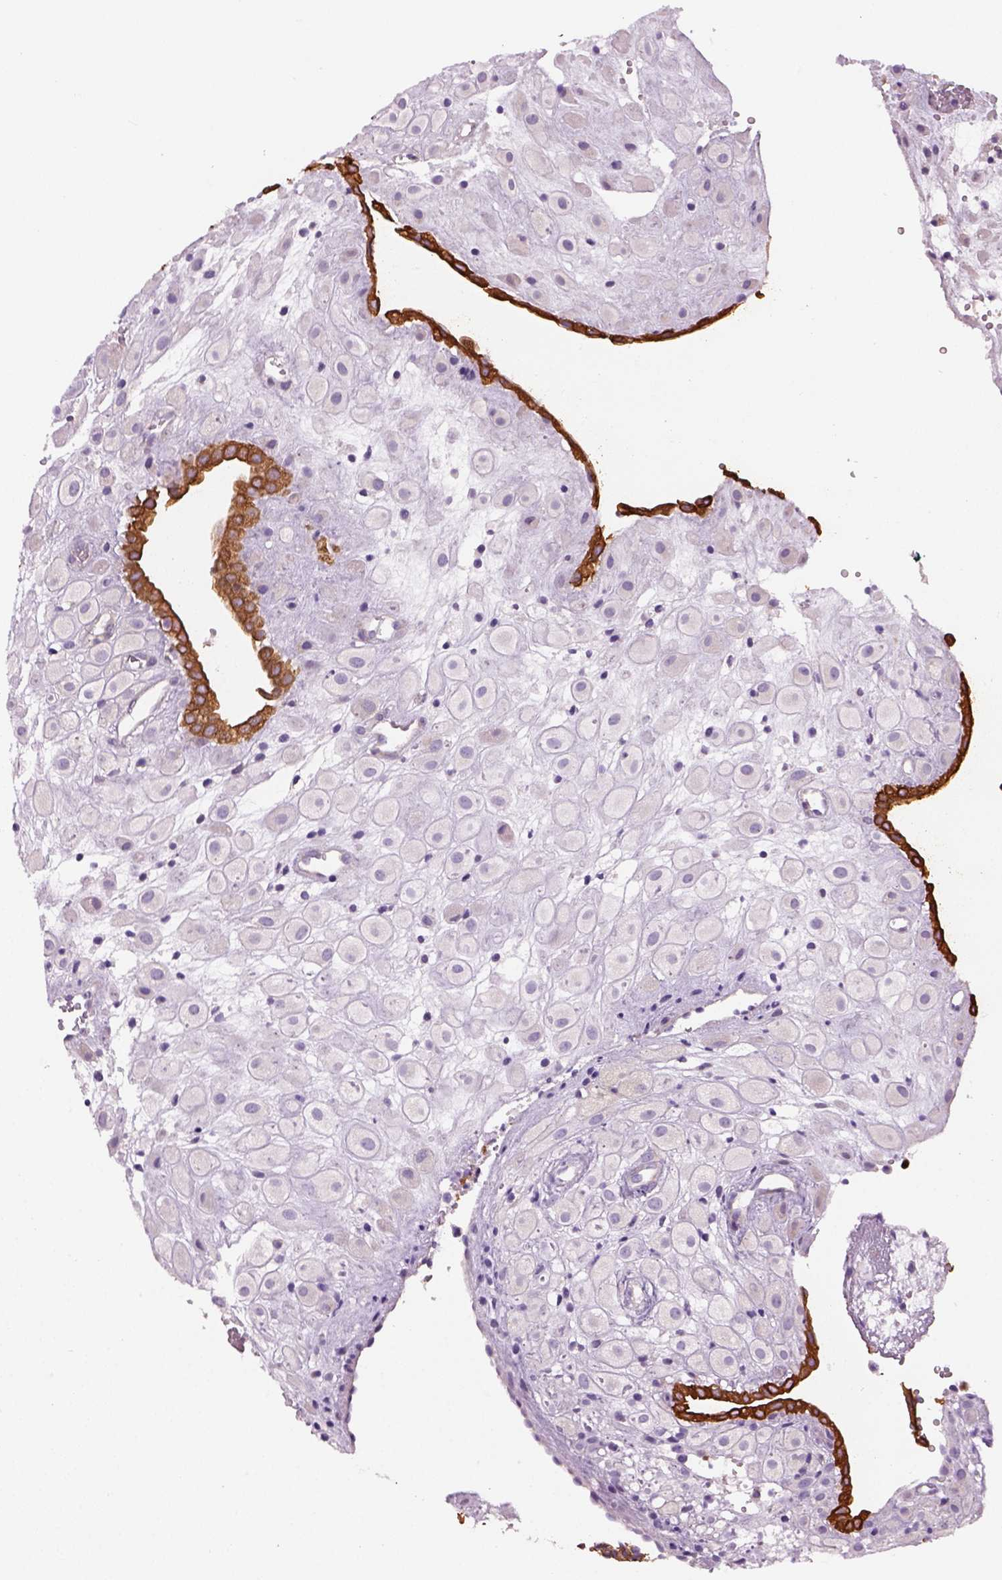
{"staining": {"intensity": "negative", "quantity": "none", "location": "none"}, "tissue": "placenta", "cell_type": "Decidual cells", "image_type": "normal", "snomed": [{"axis": "morphology", "description": "Normal tissue, NOS"}, {"axis": "topography", "description": "Placenta"}], "caption": "Immunohistochemical staining of benign human placenta shows no significant expression in decidual cells. (Stains: DAB (3,3'-diaminobenzidine) immunohistochemistry with hematoxylin counter stain, Microscopy: brightfield microscopy at high magnification).", "gene": "CHST14", "patient": {"sex": "female", "age": 24}}